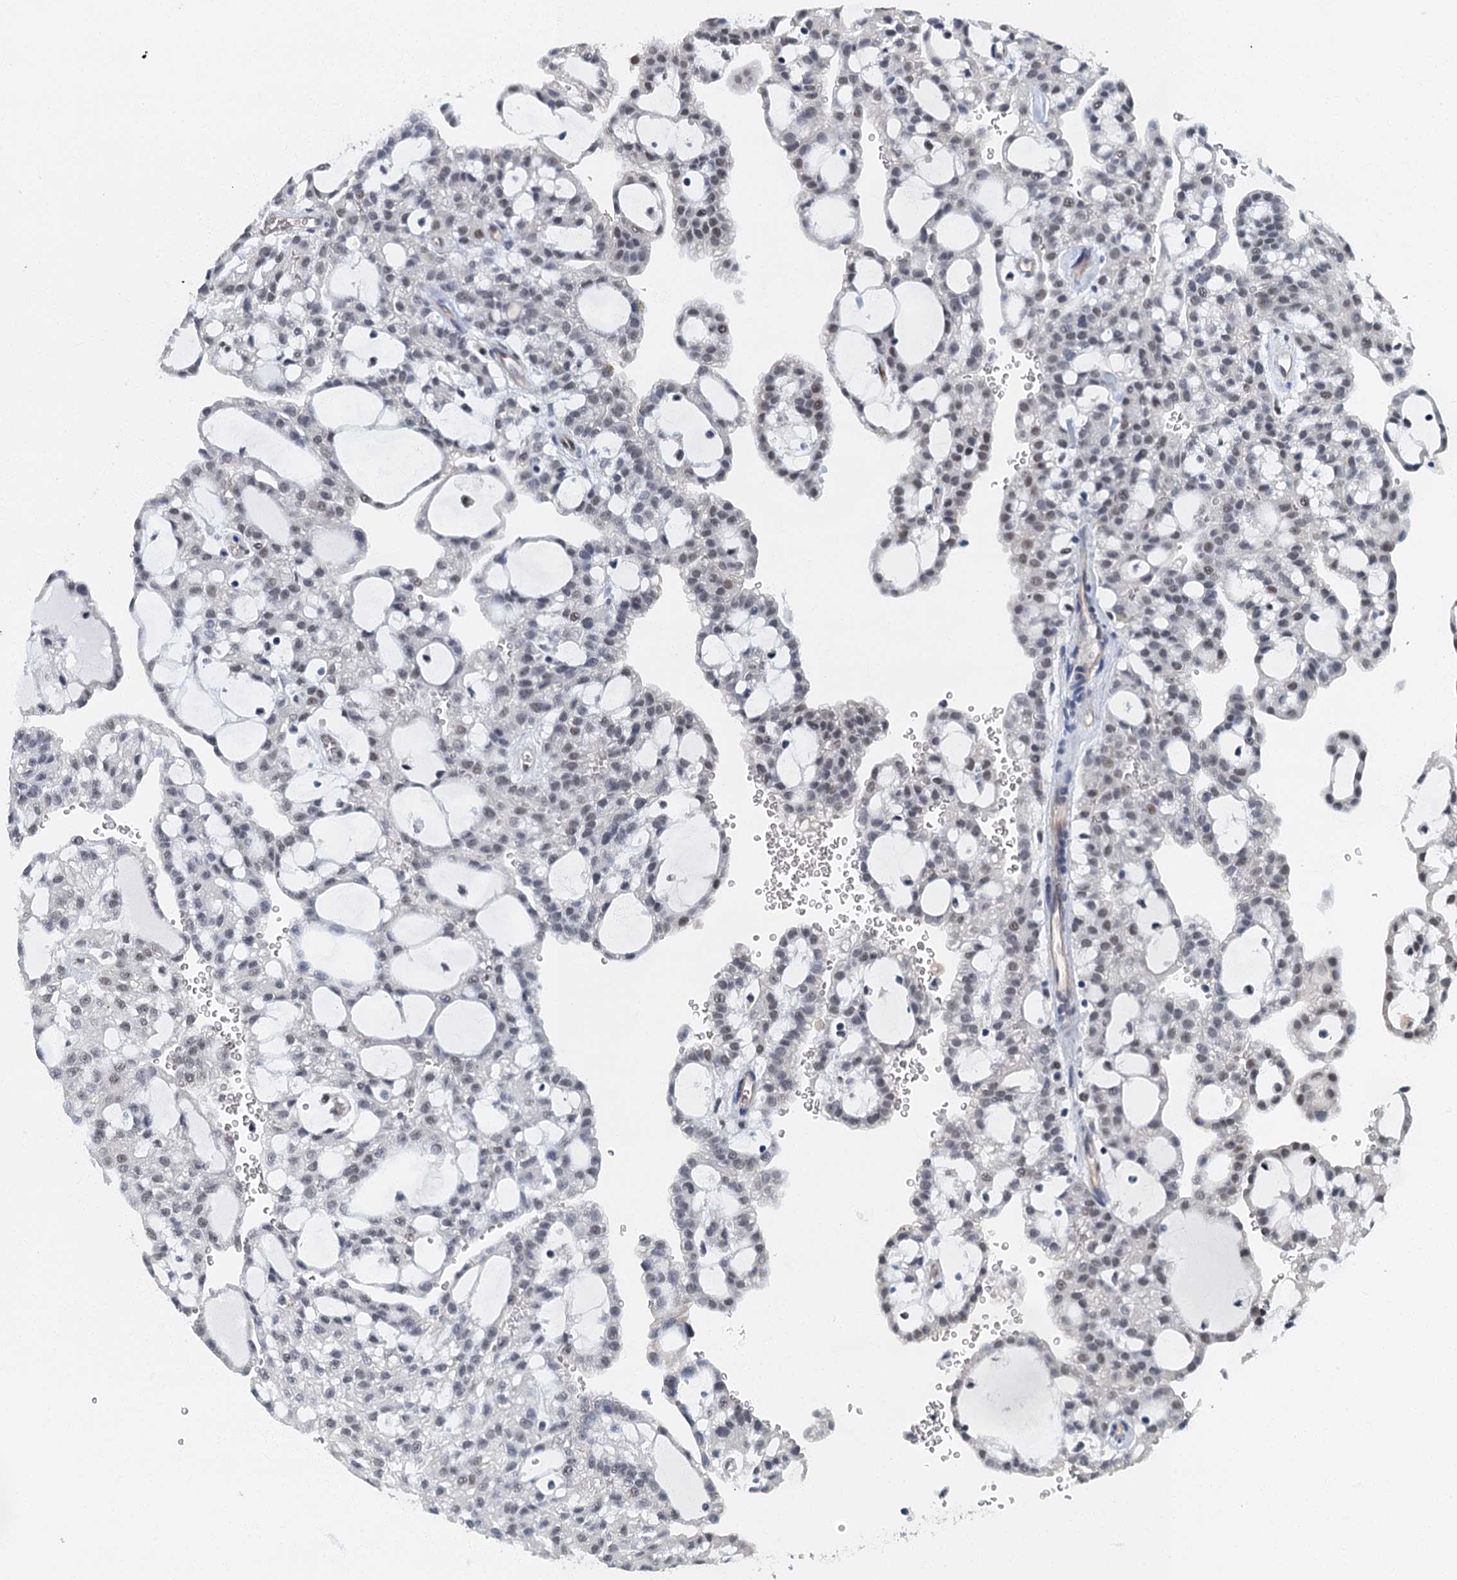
{"staining": {"intensity": "weak", "quantity": "<25%", "location": "nuclear"}, "tissue": "renal cancer", "cell_type": "Tumor cells", "image_type": "cancer", "snomed": [{"axis": "morphology", "description": "Adenocarcinoma, NOS"}, {"axis": "topography", "description": "Kidney"}], "caption": "Tumor cells are negative for brown protein staining in renal cancer. (DAB IHC, high magnification).", "gene": "GADL1", "patient": {"sex": "male", "age": 63}}